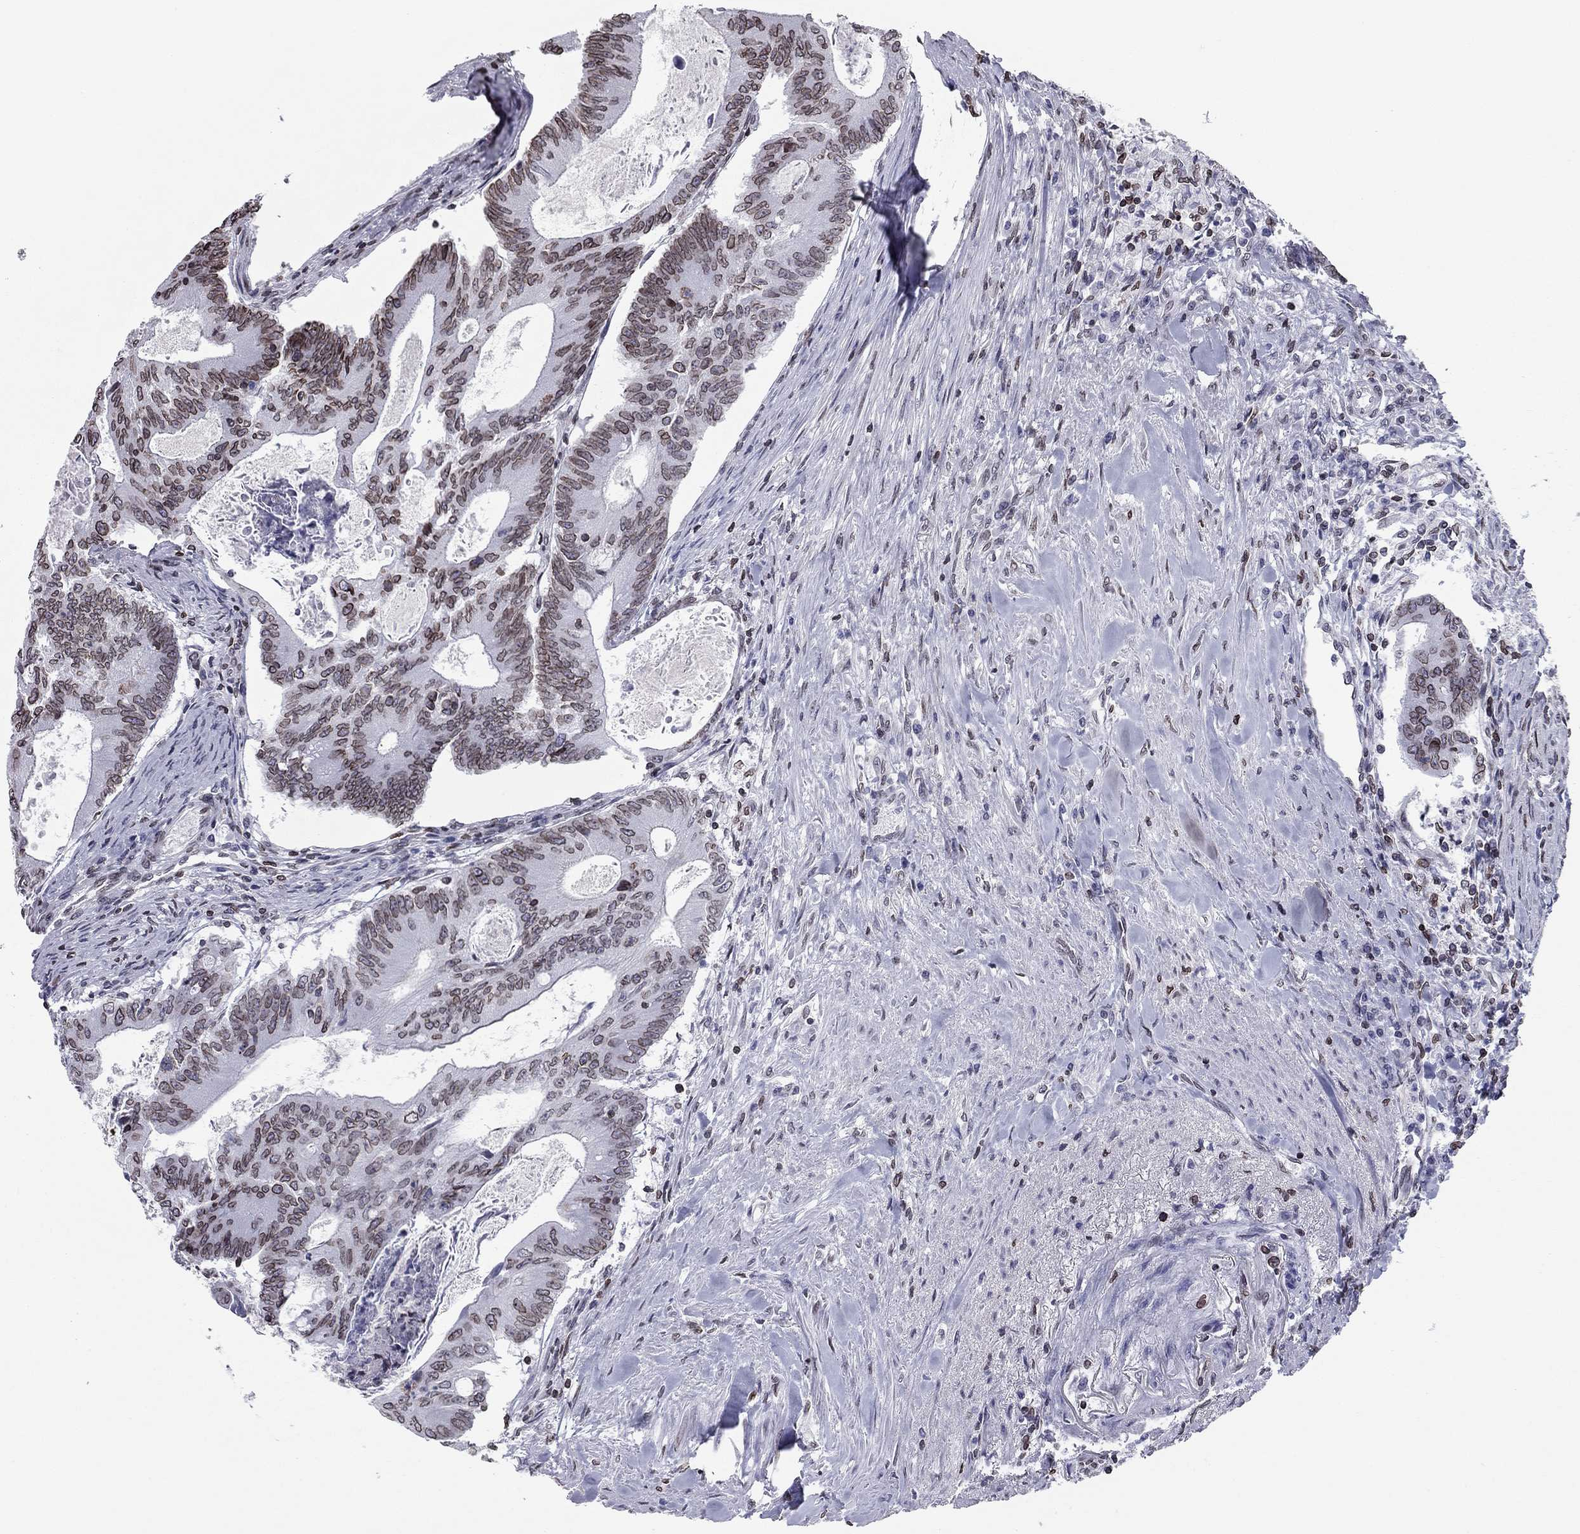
{"staining": {"intensity": "moderate", "quantity": ">75%", "location": "cytoplasmic/membranous,nuclear"}, "tissue": "colorectal cancer", "cell_type": "Tumor cells", "image_type": "cancer", "snomed": [{"axis": "morphology", "description": "Adenocarcinoma, NOS"}, {"axis": "topography", "description": "Colon"}], "caption": "Colorectal cancer stained with immunohistochemistry displays moderate cytoplasmic/membranous and nuclear staining in about >75% of tumor cells.", "gene": "ESPL1", "patient": {"sex": "female", "age": 70}}